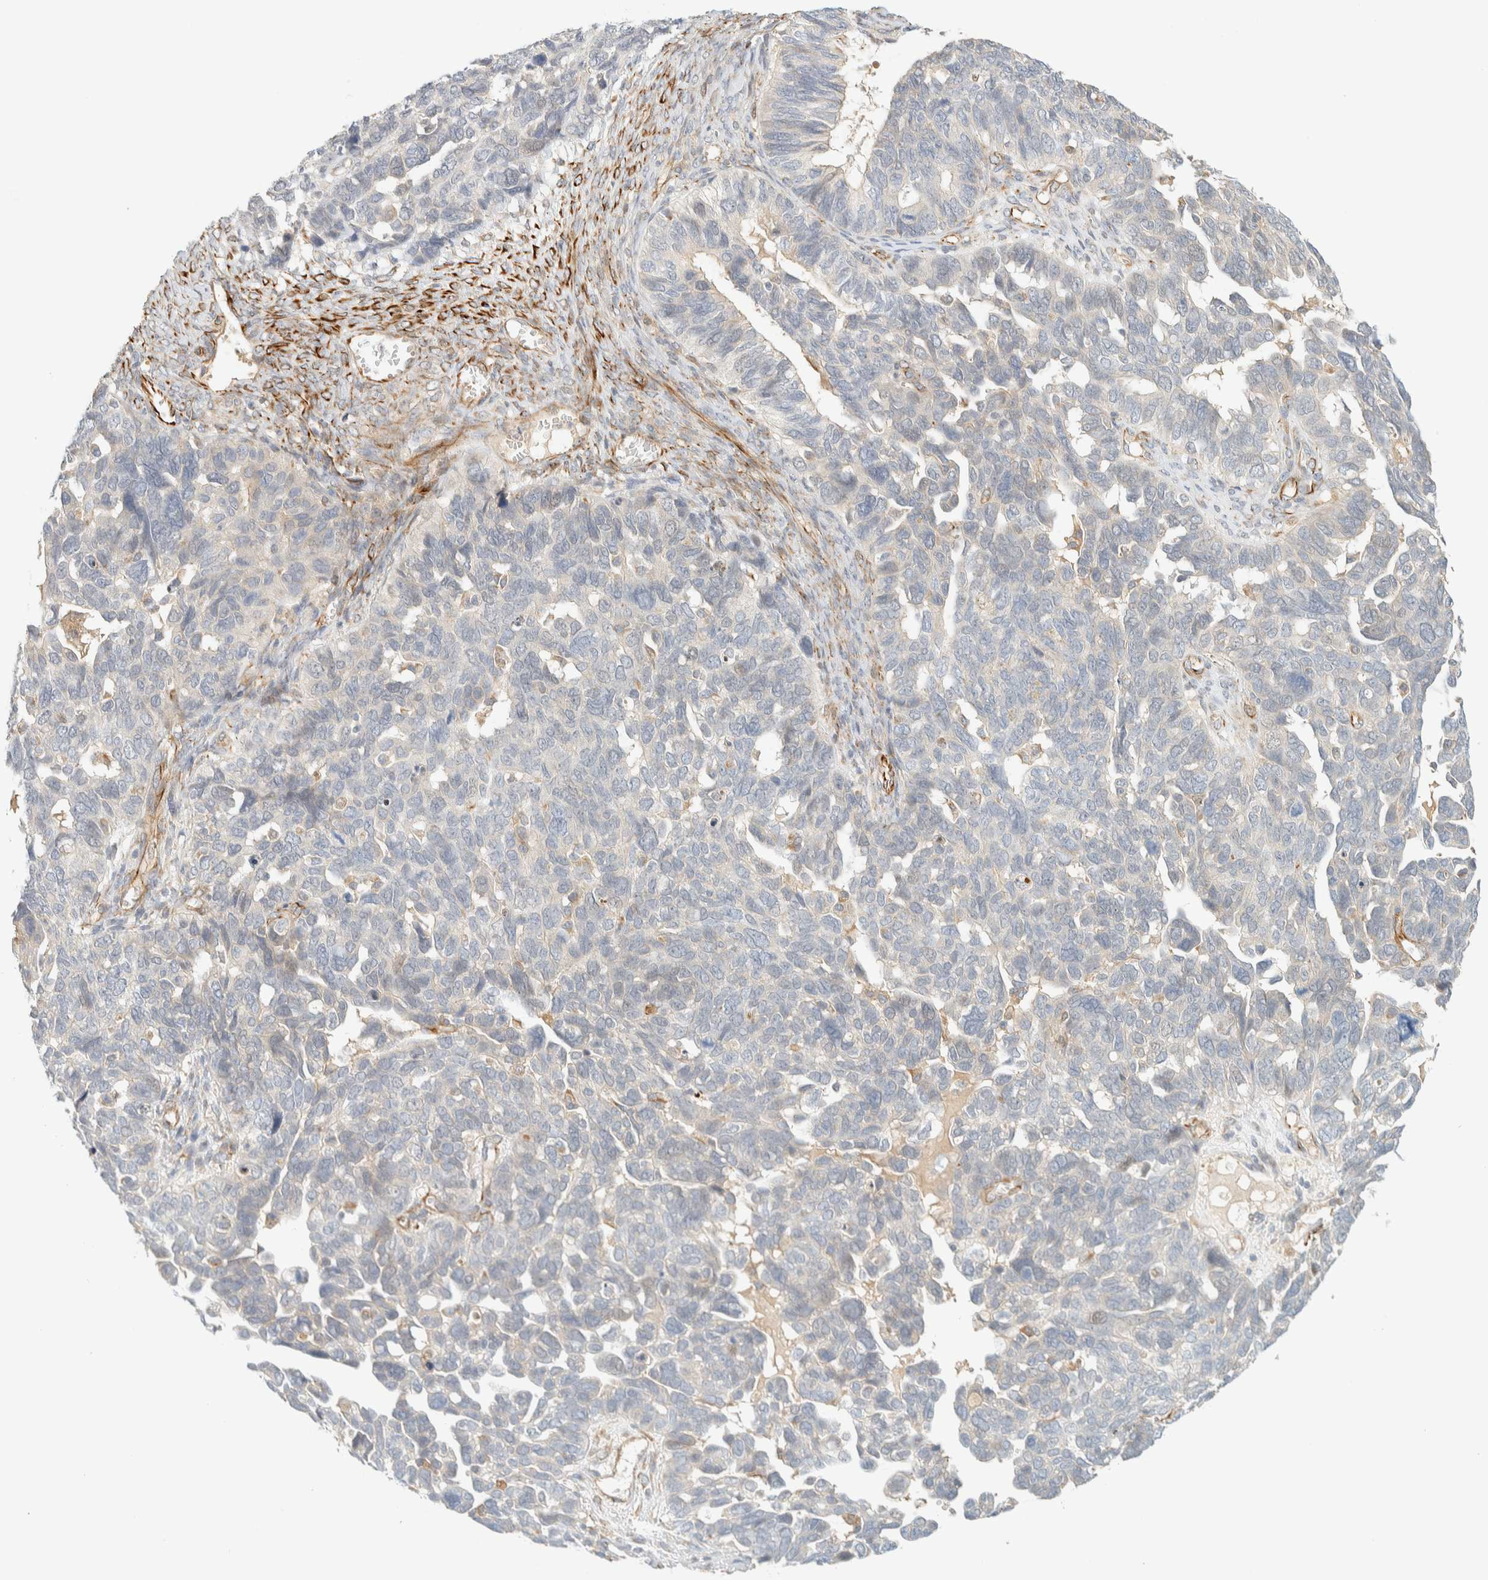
{"staining": {"intensity": "negative", "quantity": "none", "location": "none"}, "tissue": "ovarian cancer", "cell_type": "Tumor cells", "image_type": "cancer", "snomed": [{"axis": "morphology", "description": "Cystadenocarcinoma, serous, NOS"}, {"axis": "topography", "description": "Ovary"}], "caption": "Protein analysis of ovarian cancer shows no significant staining in tumor cells.", "gene": "FAT1", "patient": {"sex": "female", "age": 79}}